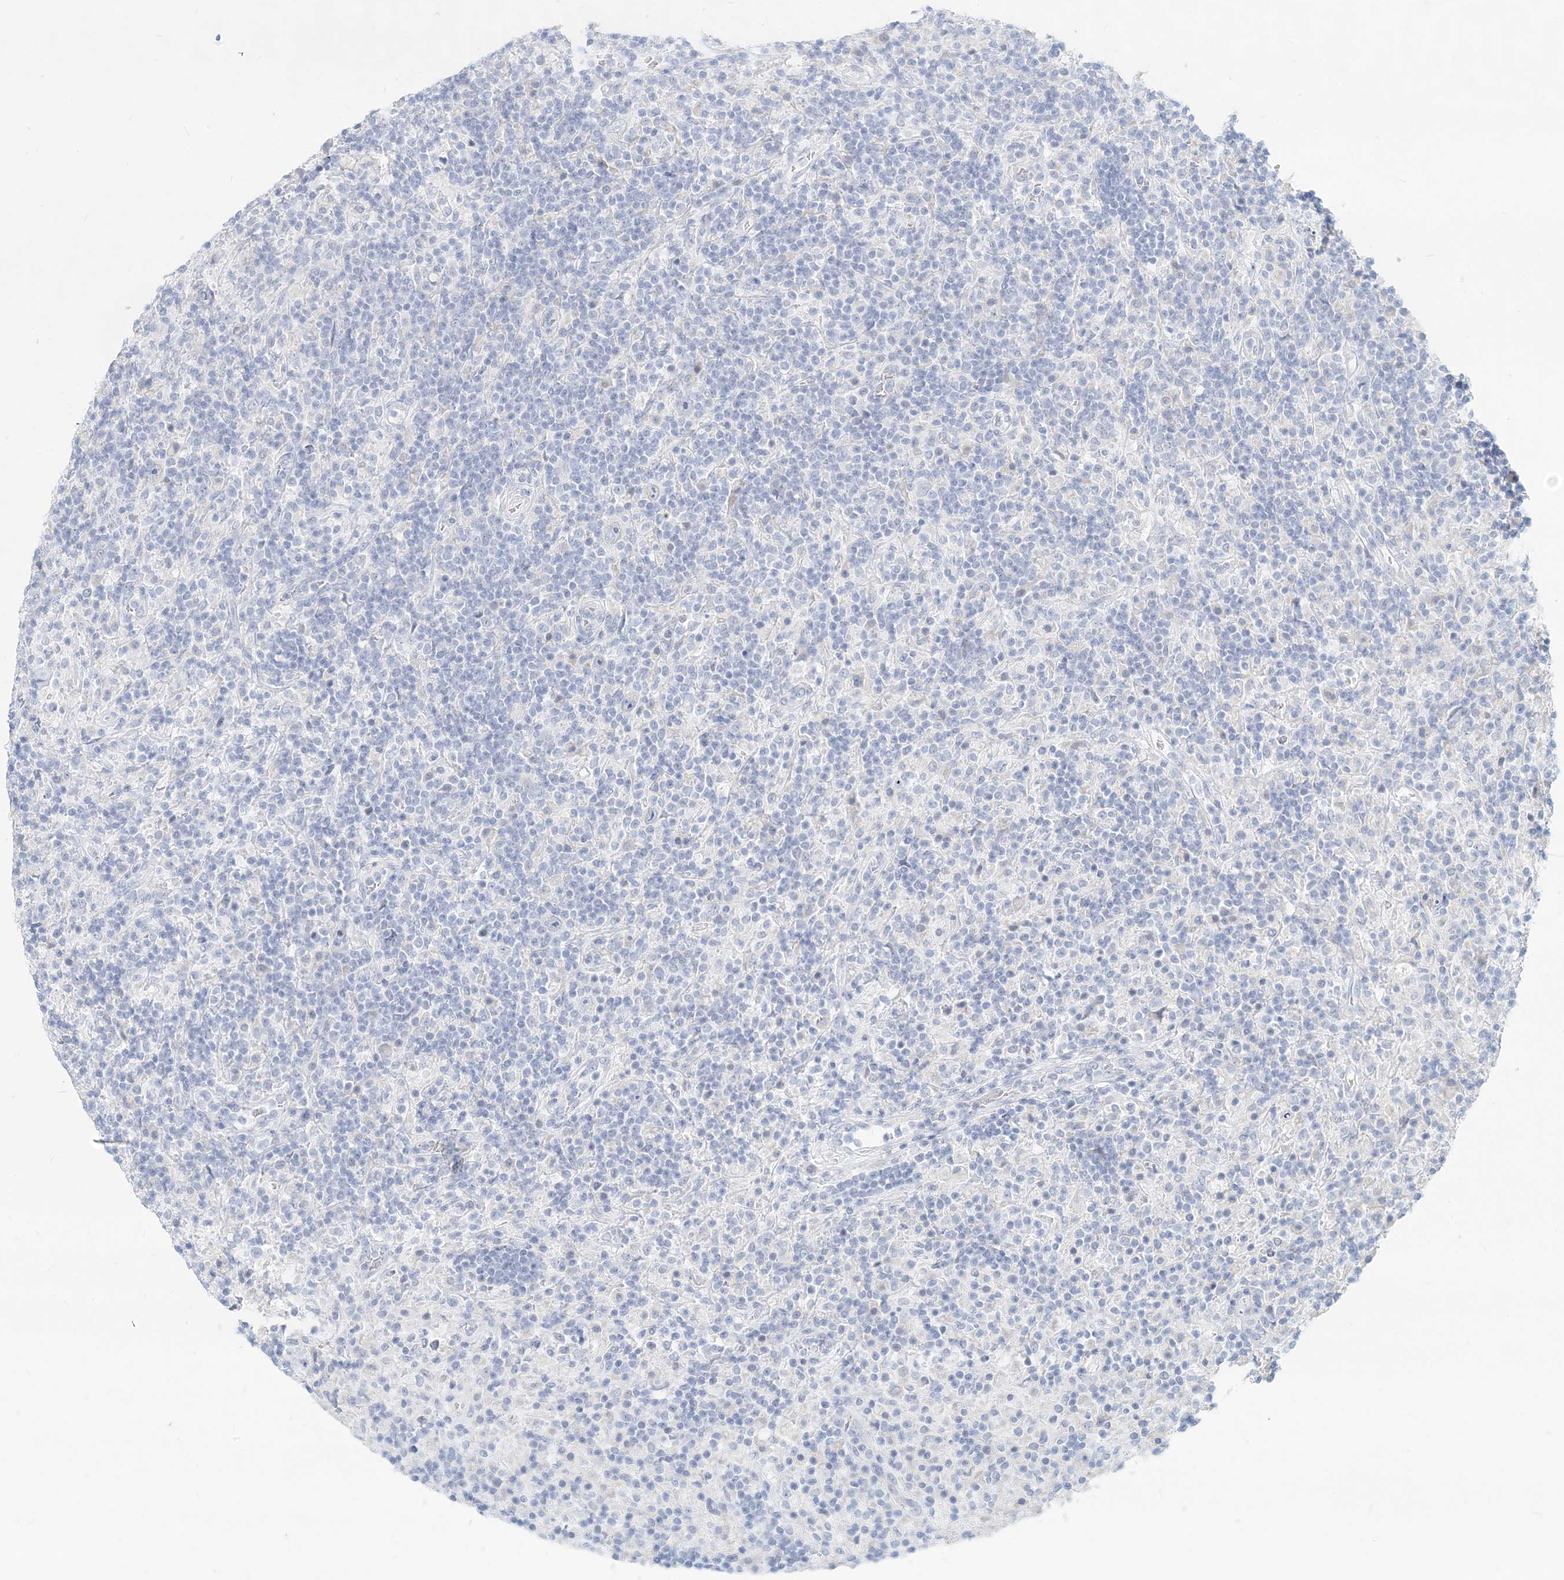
{"staining": {"intensity": "negative", "quantity": "none", "location": "none"}, "tissue": "lymphoma", "cell_type": "Tumor cells", "image_type": "cancer", "snomed": [{"axis": "morphology", "description": "Hodgkin's disease, NOS"}, {"axis": "topography", "description": "Lymph node"}], "caption": "High power microscopy micrograph of an immunohistochemistry (IHC) micrograph of lymphoma, revealing no significant staining in tumor cells.", "gene": "CSN1S1", "patient": {"sex": "male", "age": 70}}